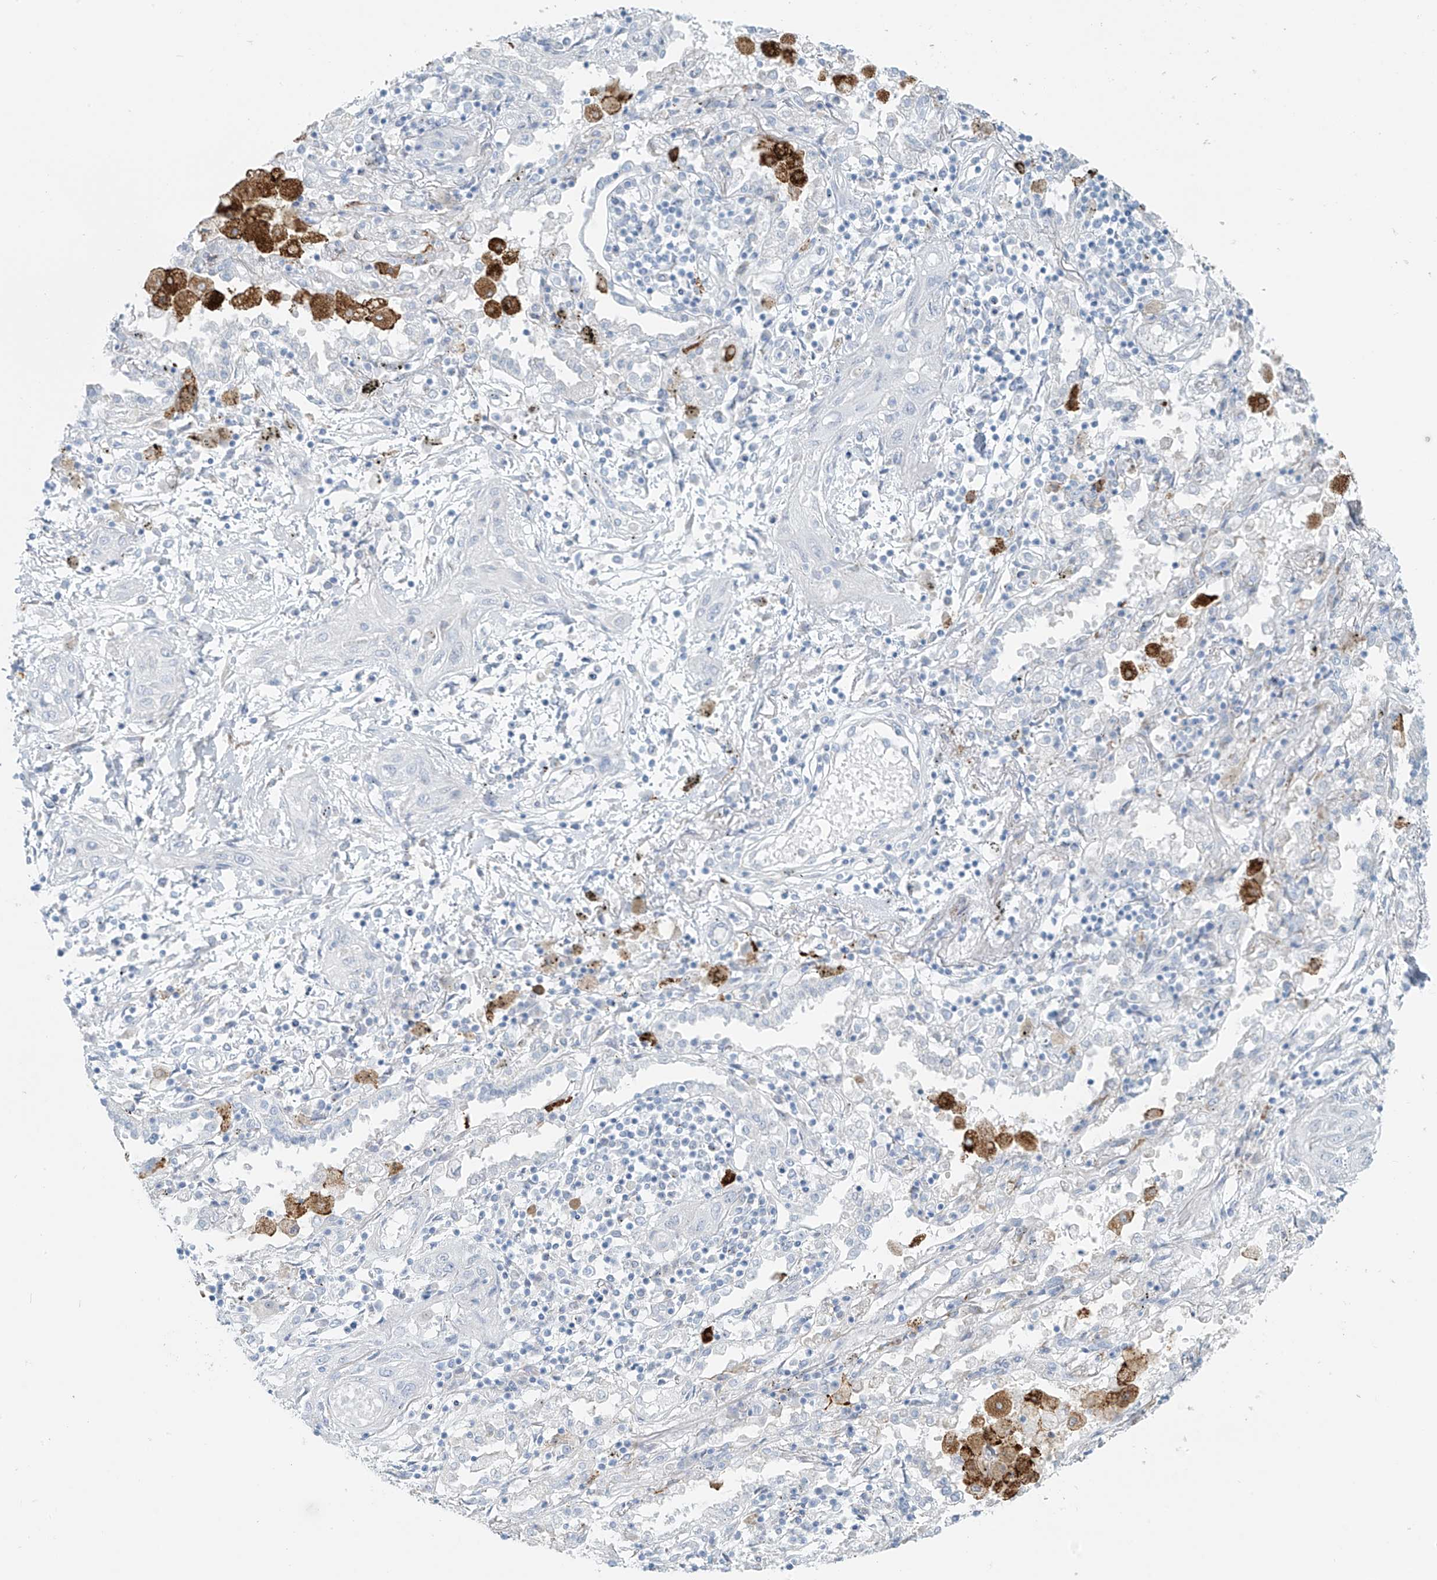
{"staining": {"intensity": "negative", "quantity": "none", "location": "none"}, "tissue": "lung cancer", "cell_type": "Tumor cells", "image_type": "cancer", "snomed": [{"axis": "morphology", "description": "Squamous cell carcinoma, NOS"}, {"axis": "topography", "description": "Lung"}], "caption": "The photomicrograph shows no significant positivity in tumor cells of lung squamous cell carcinoma.", "gene": "SLC25A43", "patient": {"sex": "female", "age": 47}}